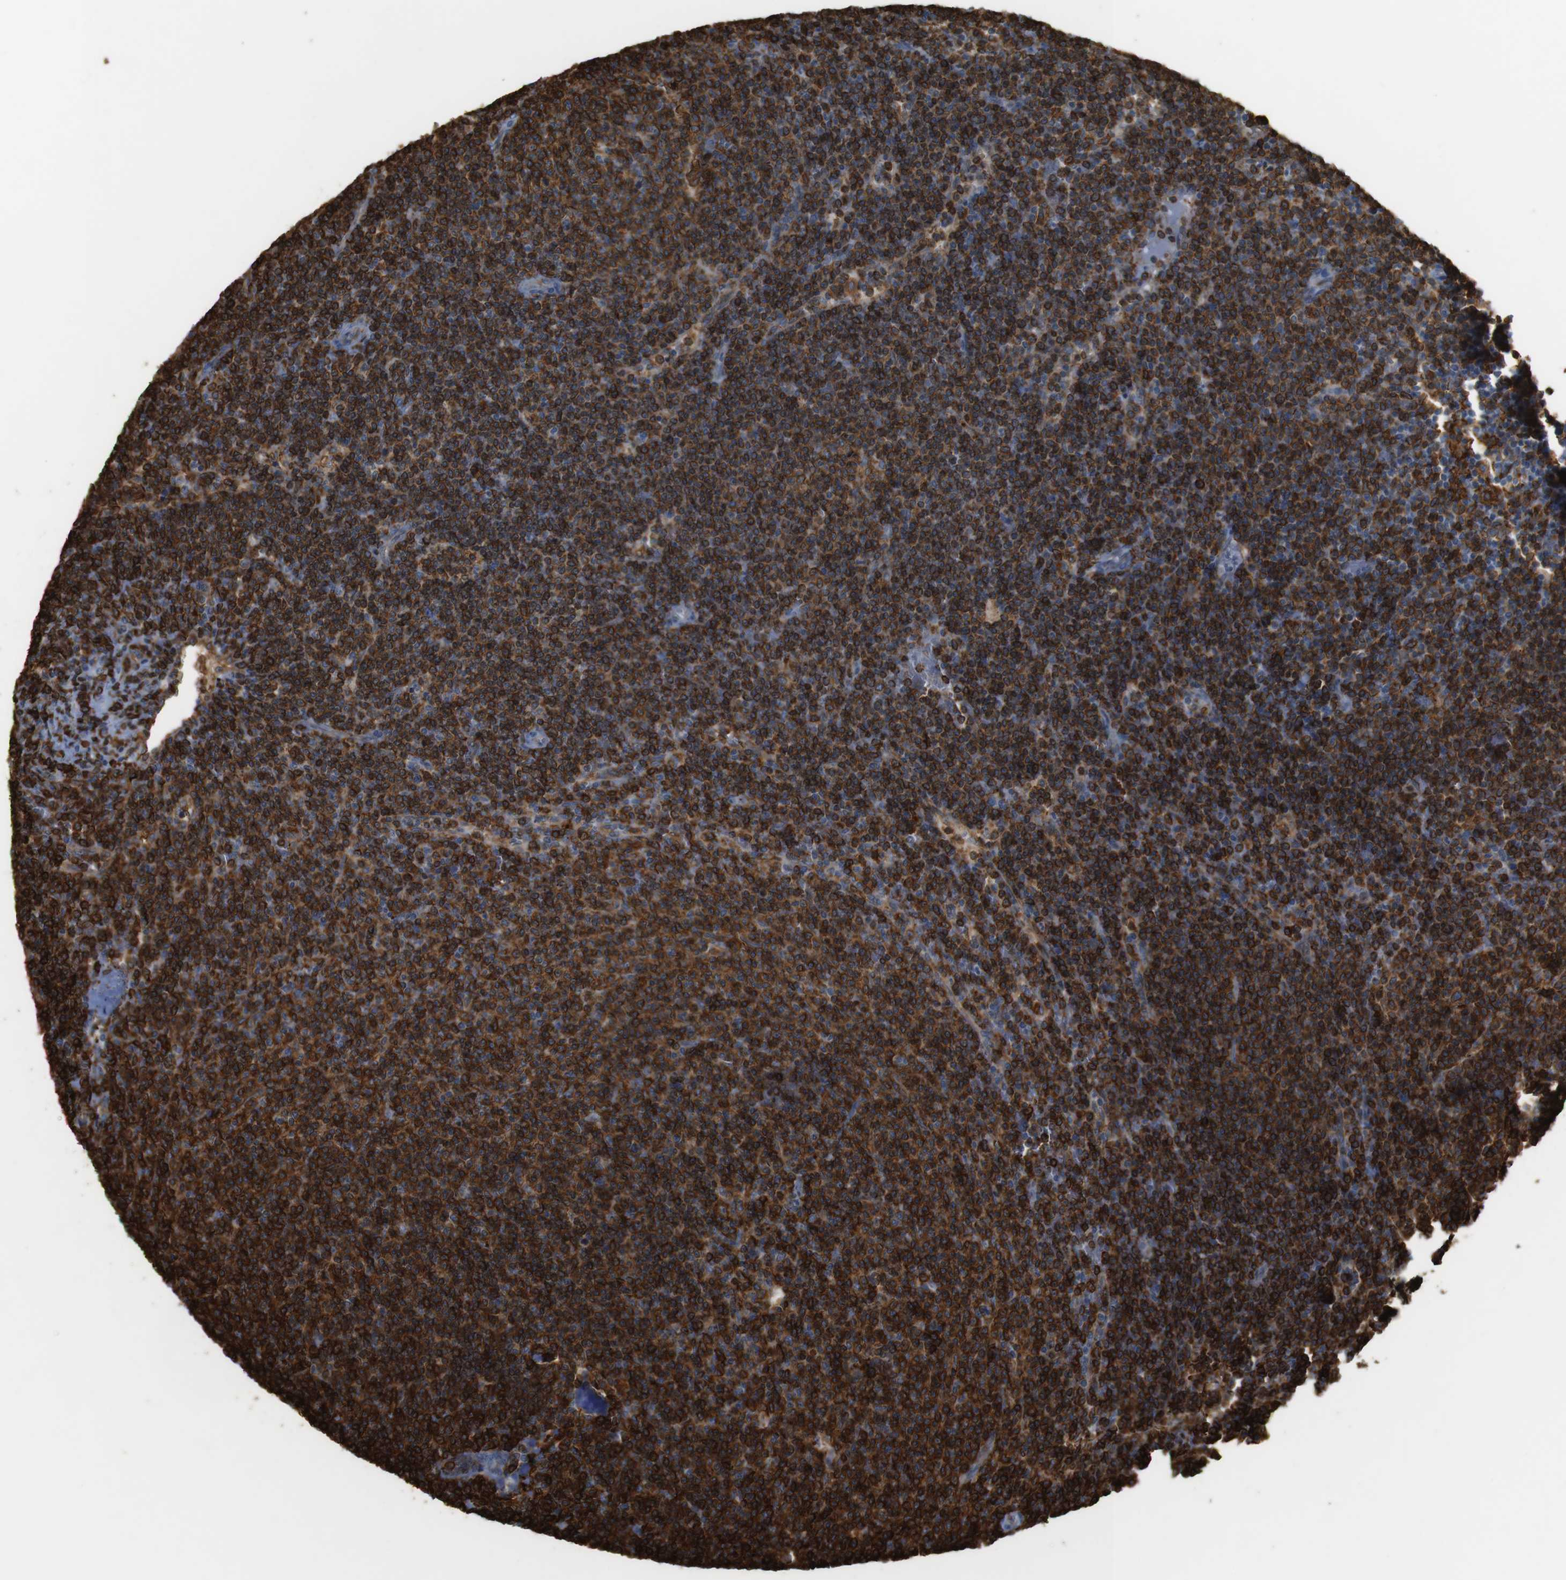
{"staining": {"intensity": "strong", "quantity": ">75%", "location": "cytoplasmic/membranous"}, "tissue": "lymphoma", "cell_type": "Tumor cells", "image_type": "cancer", "snomed": [{"axis": "morphology", "description": "Malignant lymphoma, non-Hodgkin's type, Low grade"}, {"axis": "topography", "description": "Spleen"}], "caption": "The image demonstrates immunohistochemical staining of lymphoma. There is strong cytoplasmic/membranous expression is appreciated in about >75% of tumor cells.", "gene": "HLA-DRA", "patient": {"sex": "female", "age": 50}}